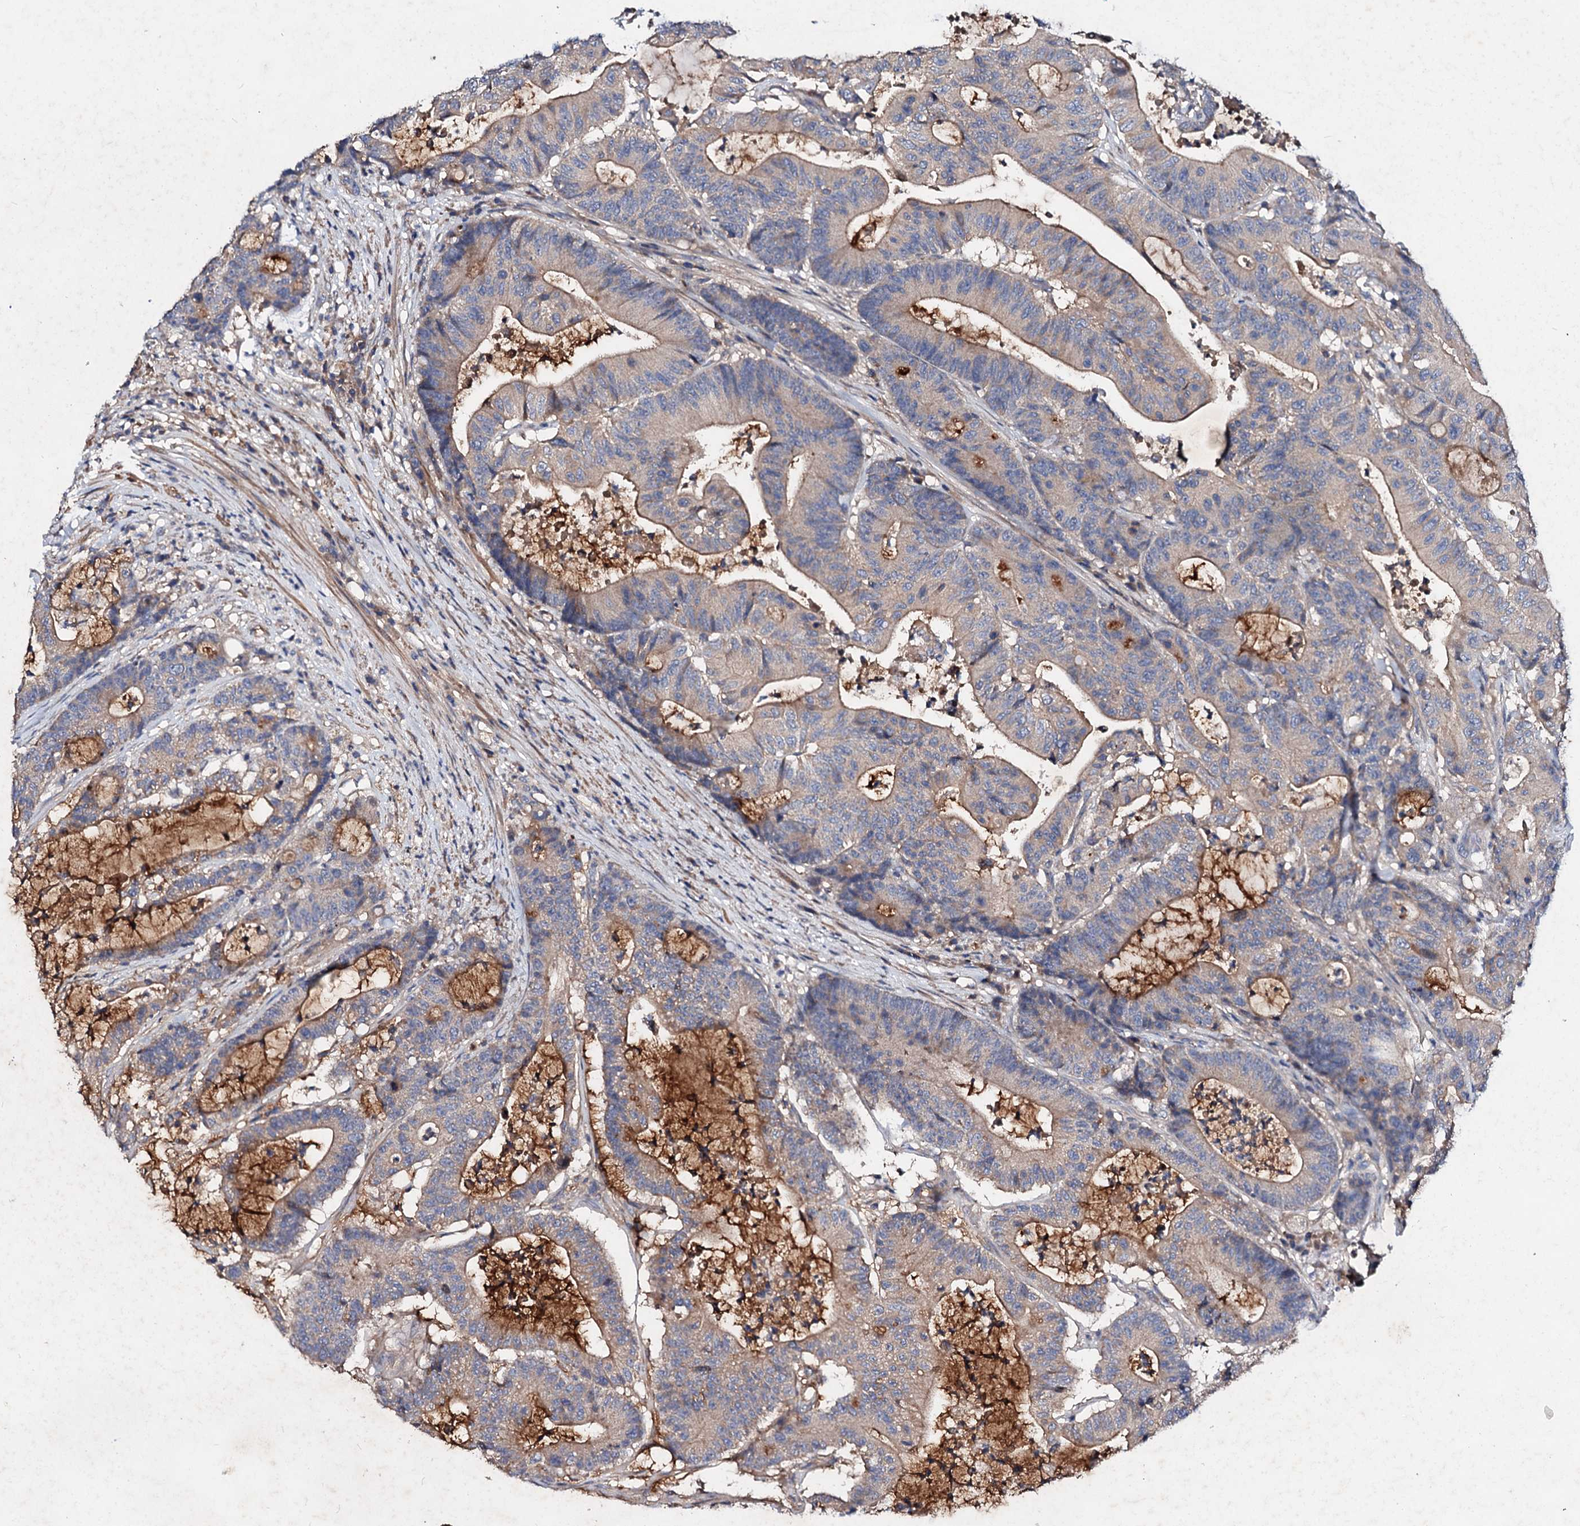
{"staining": {"intensity": "weak", "quantity": "25%-75%", "location": "cytoplasmic/membranous"}, "tissue": "colorectal cancer", "cell_type": "Tumor cells", "image_type": "cancer", "snomed": [{"axis": "morphology", "description": "Adenocarcinoma, NOS"}, {"axis": "topography", "description": "Colon"}], "caption": "About 25%-75% of tumor cells in adenocarcinoma (colorectal) display weak cytoplasmic/membranous protein expression as visualized by brown immunohistochemical staining.", "gene": "FIBIN", "patient": {"sex": "female", "age": 84}}